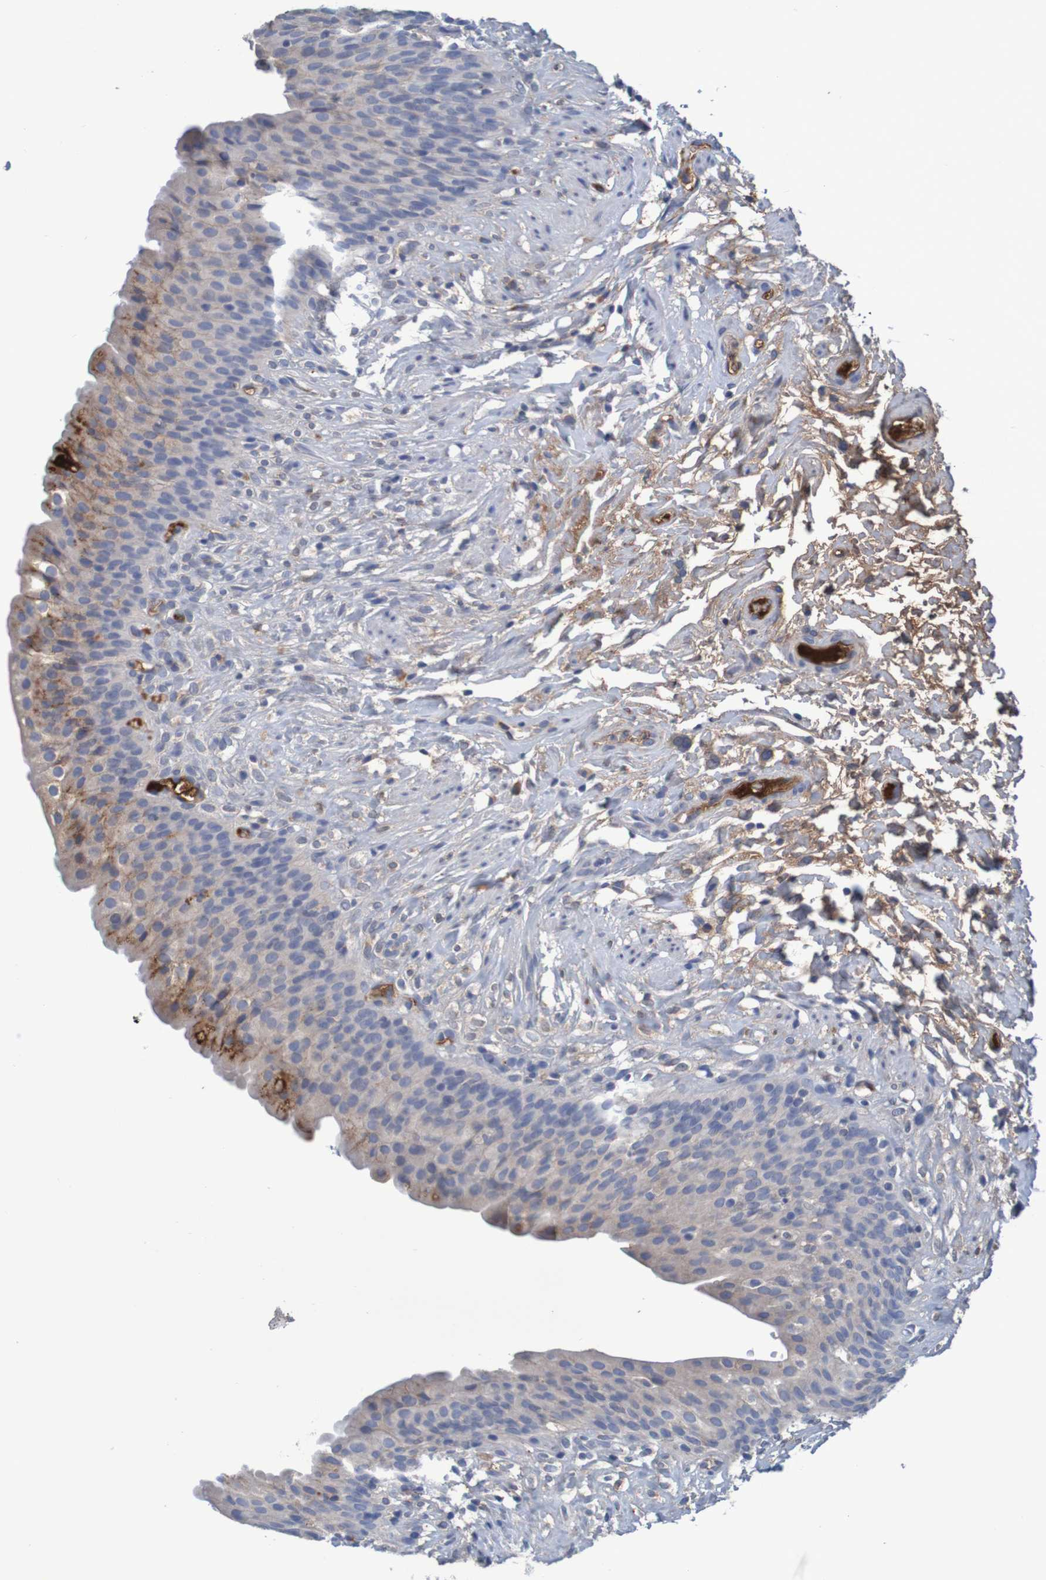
{"staining": {"intensity": "moderate", "quantity": "<25%", "location": "cytoplasmic/membranous"}, "tissue": "urinary bladder", "cell_type": "Urothelial cells", "image_type": "normal", "snomed": [{"axis": "morphology", "description": "Normal tissue, NOS"}, {"axis": "topography", "description": "Urinary bladder"}], "caption": "A low amount of moderate cytoplasmic/membranous staining is present in about <25% of urothelial cells in normal urinary bladder. The staining was performed using DAB to visualize the protein expression in brown, while the nuclei were stained in blue with hematoxylin (Magnification: 20x).", "gene": "LTA", "patient": {"sex": "female", "age": 79}}